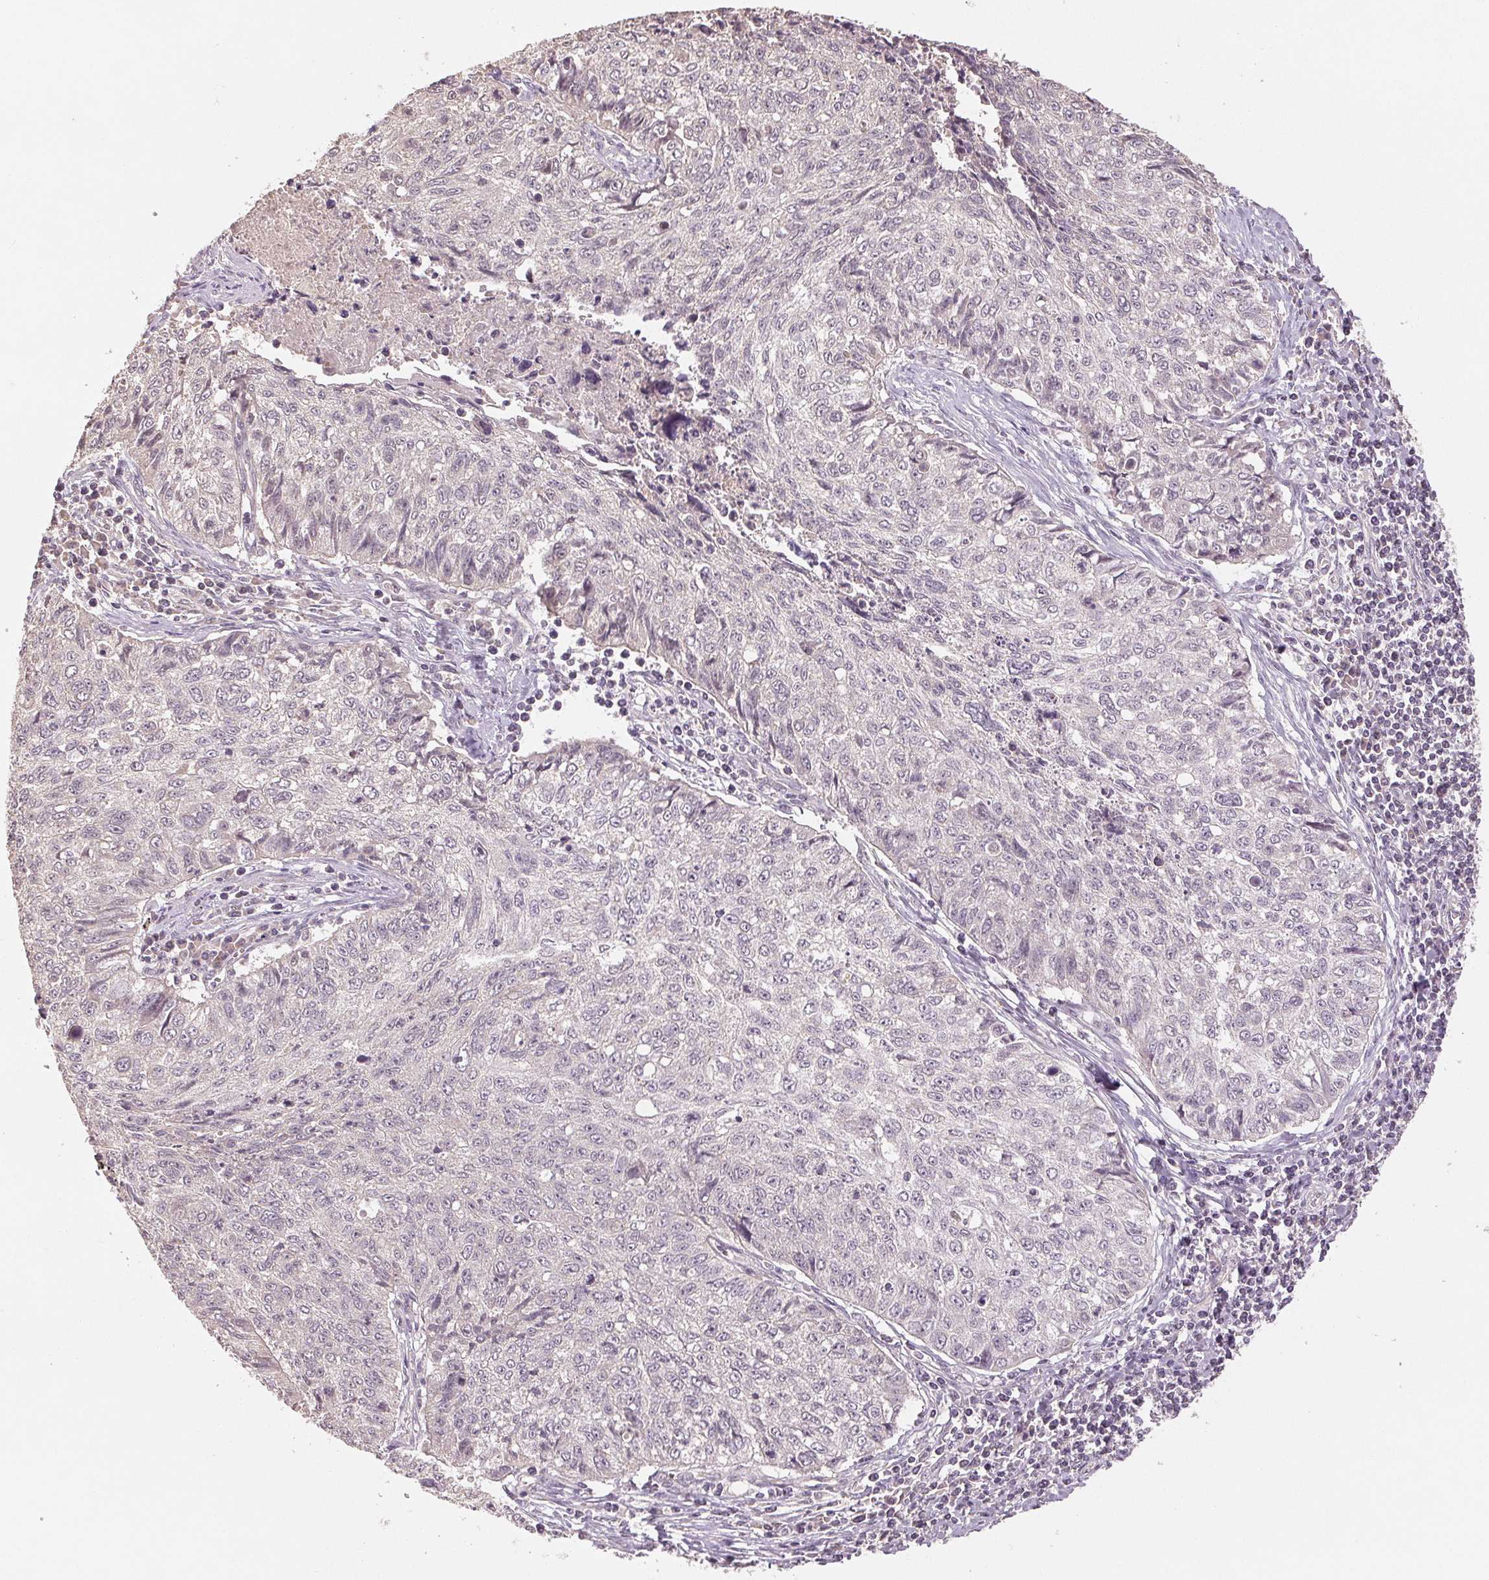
{"staining": {"intensity": "negative", "quantity": "none", "location": "none"}, "tissue": "lung cancer", "cell_type": "Tumor cells", "image_type": "cancer", "snomed": [{"axis": "morphology", "description": "Normal morphology"}, {"axis": "morphology", "description": "Aneuploidy"}, {"axis": "morphology", "description": "Squamous cell carcinoma, NOS"}, {"axis": "topography", "description": "Lymph node"}, {"axis": "topography", "description": "Lung"}], "caption": "This micrograph is of lung cancer (aneuploidy) stained with IHC to label a protein in brown with the nuclei are counter-stained blue. There is no staining in tumor cells.", "gene": "COX14", "patient": {"sex": "female", "age": 76}}